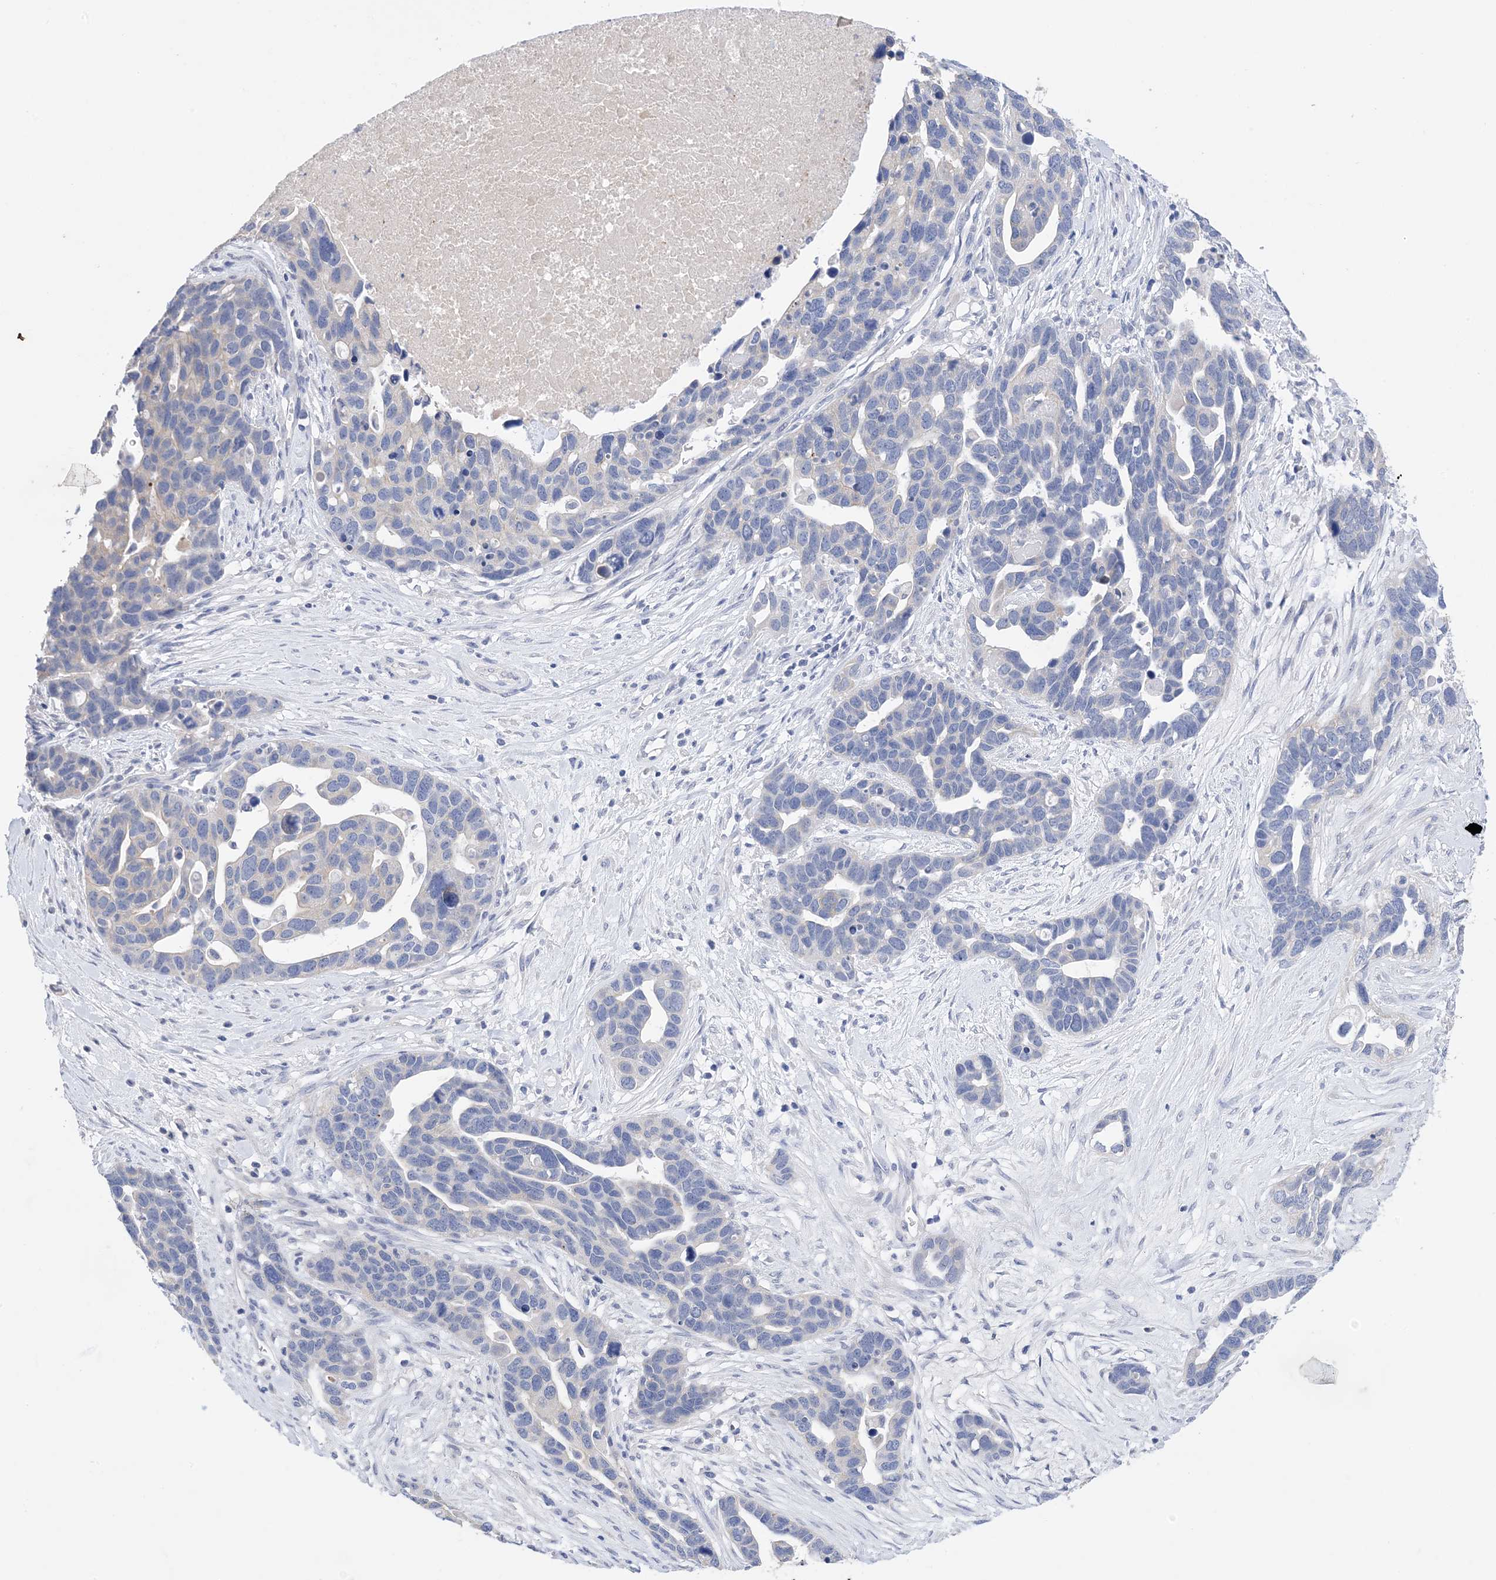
{"staining": {"intensity": "negative", "quantity": "none", "location": "none"}, "tissue": "ovarian cancer", "cell_type": "Tumor cells", "image_type": "cancer", "snomed": [{"axis": "morphology", "description": "Cystadenocarcinoma, serous, NOS"}, {"axis": "topography", "description": "Ovary"}], "caption": "Immunohistochemistry (IHC) micrograph of neoplastic tissue: human ovarian cancer stained with DAB exhibits no significant protein staining in tumor cells. Brightfield microscopy of IHC stained with DAB (3,3'-diaminobenzidine) (brown) and hematoxylin (blue), captured at high magnification.", "gene": "PLK4", "patient": {"sex": "female", "age": 54}}